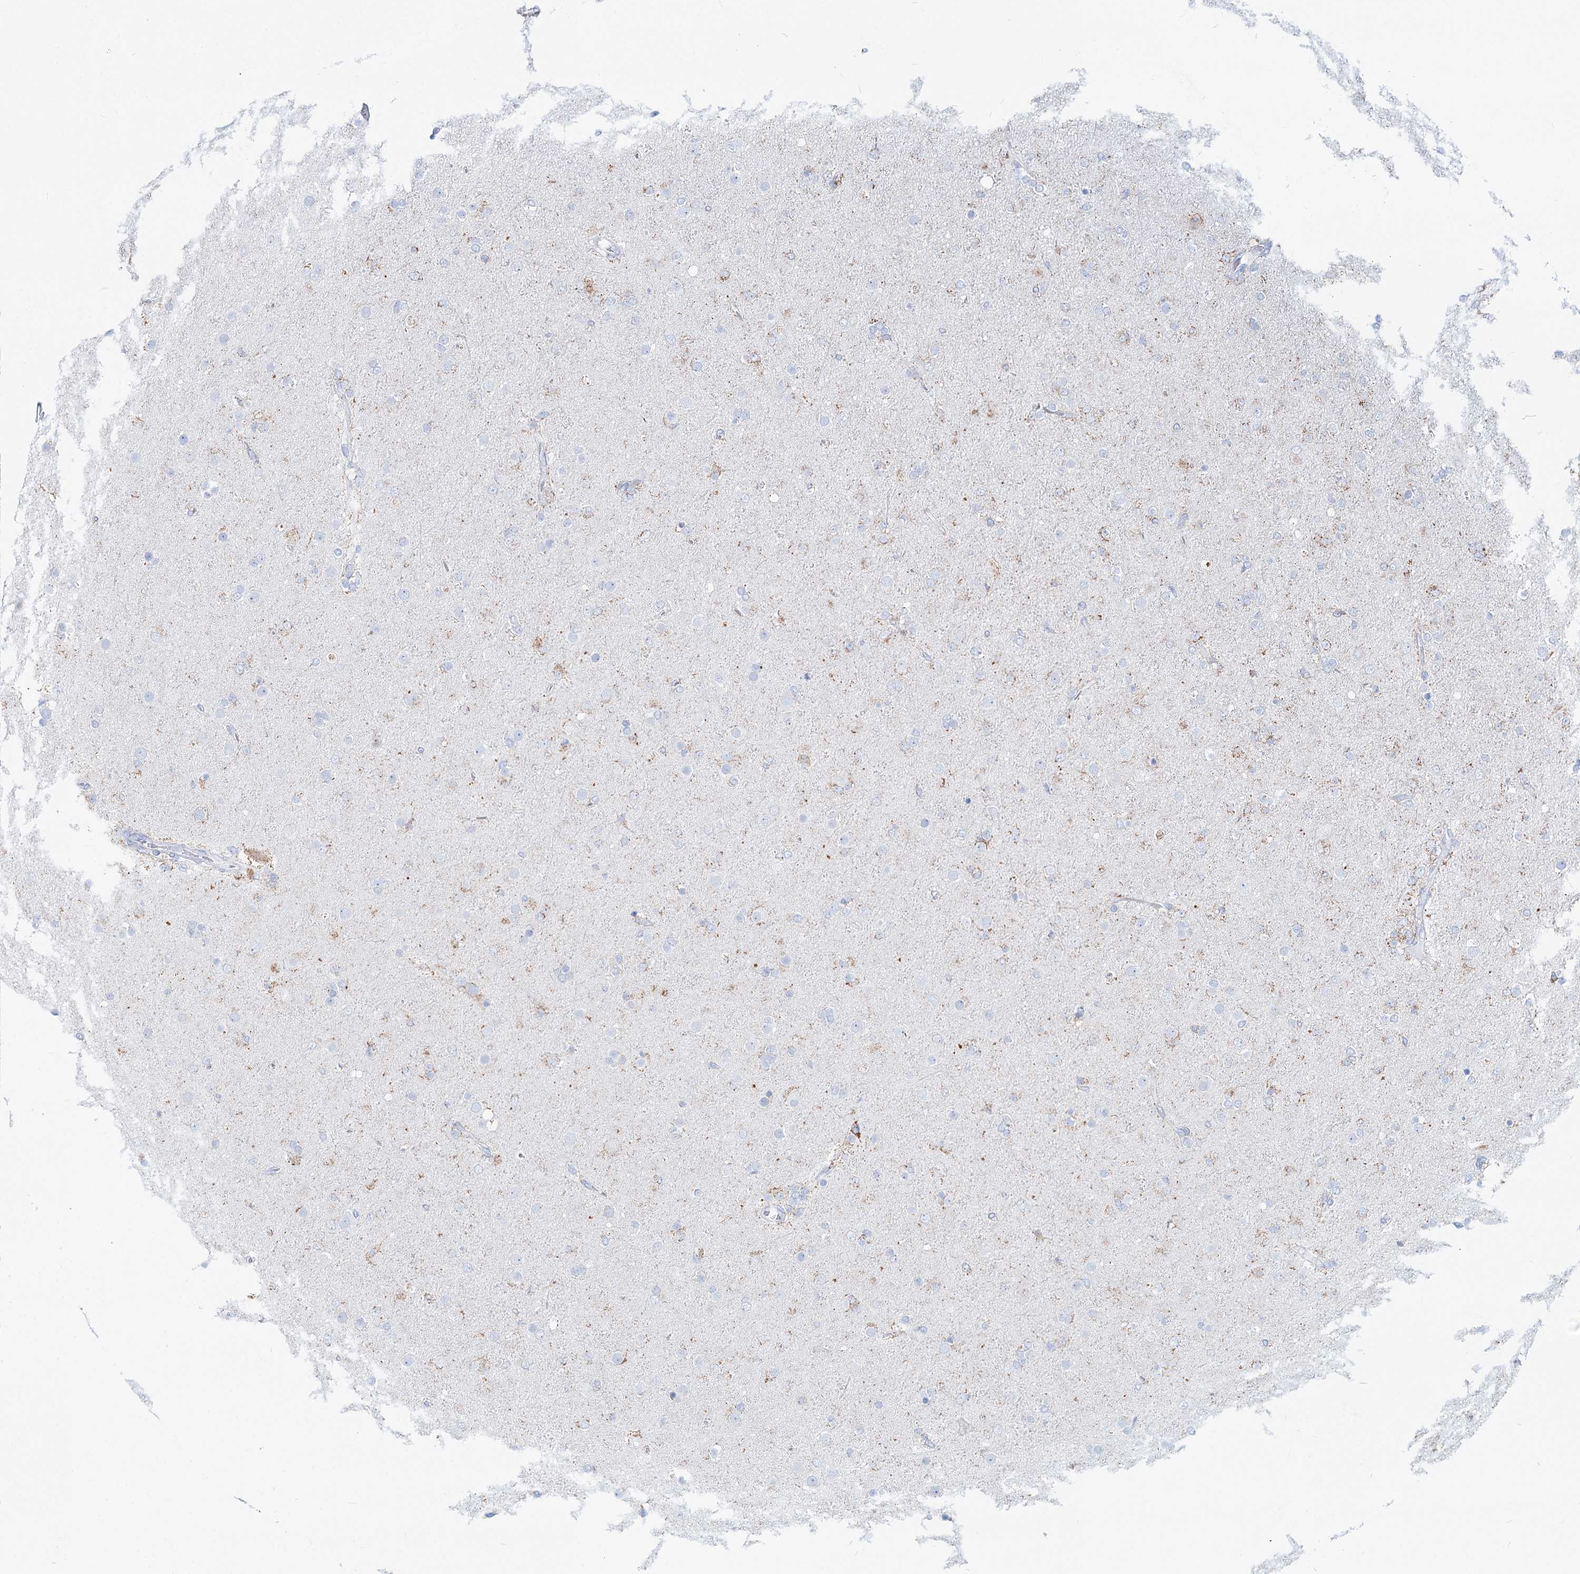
{"staining": {"intensity": "moderate", "quantity": "<25%", "location": "cytoplasmic/membranous"}, "tissue": "glioma", "cell_type": "Tumor cells", "image_type": "cancer", "snomed": [{"axis": "morphology", "description": "Glioma, malignant, Low grade"}, {"axis": "topography", "description": "Brain"}], "caption": "Human glioma stained with a protein marker demonstrates moderate staining in tumor cells.", "gene": "MCCC2", "patient": {"sex": "male", "age": 65}}